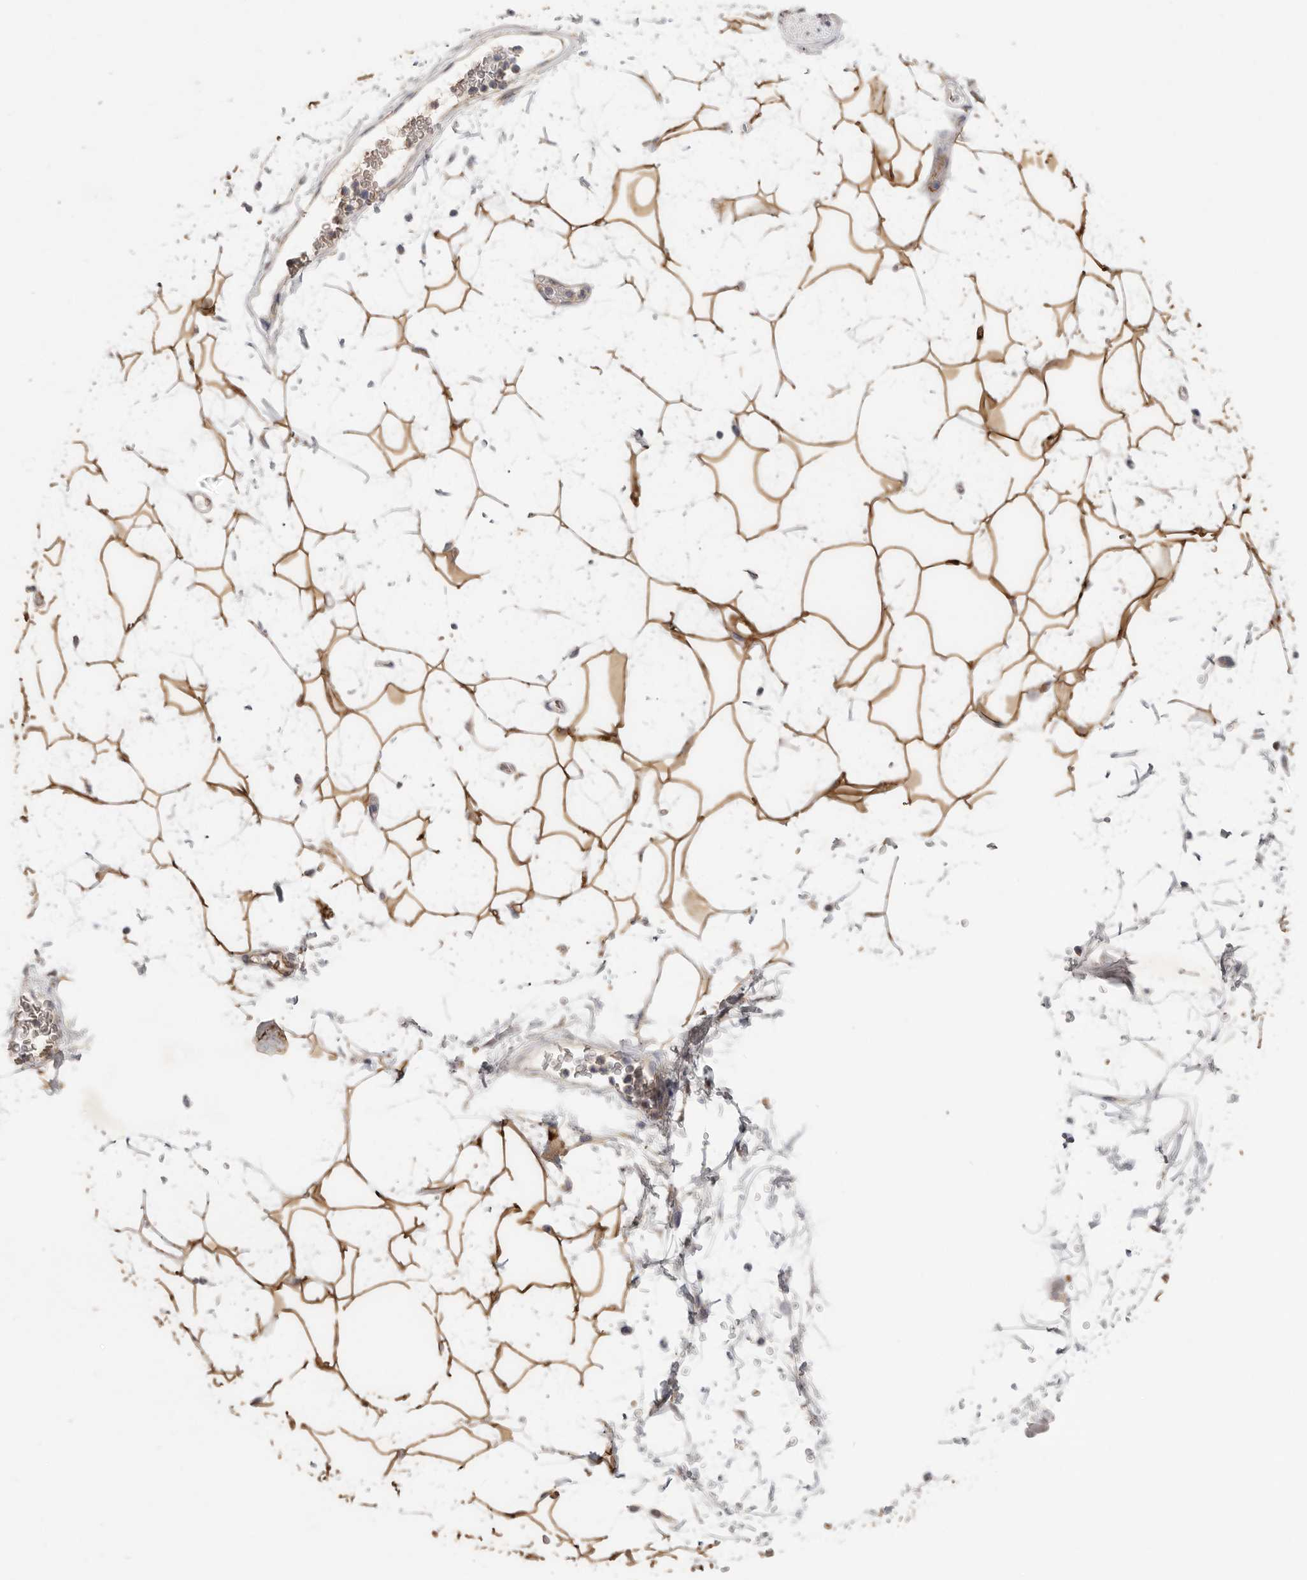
{"staining": {"intensity": "moderate", "quantity": ">75%", "location": "cytoplasmic/membranous"}, "tissue": "adipose tissue", "cell_type": "Adipocytes", "image_type": "normal", "snomed": [{"axis": "morphology", "description": "Normal tissue, NOS"}, {"axis": "topography", "description": "Soft tissue"}], "caption": "Protein expression analysis of unremarkable adipose tissue shows moderate cytoplasmic/membranous expression in about >75% of adipocytes. (DAB (3,3'-diaminobenzidine) = brown stain, brightfield microscopy at high magnification).", "gene": "CFAP298", "patient": {"sex": "male", "age": 72}}